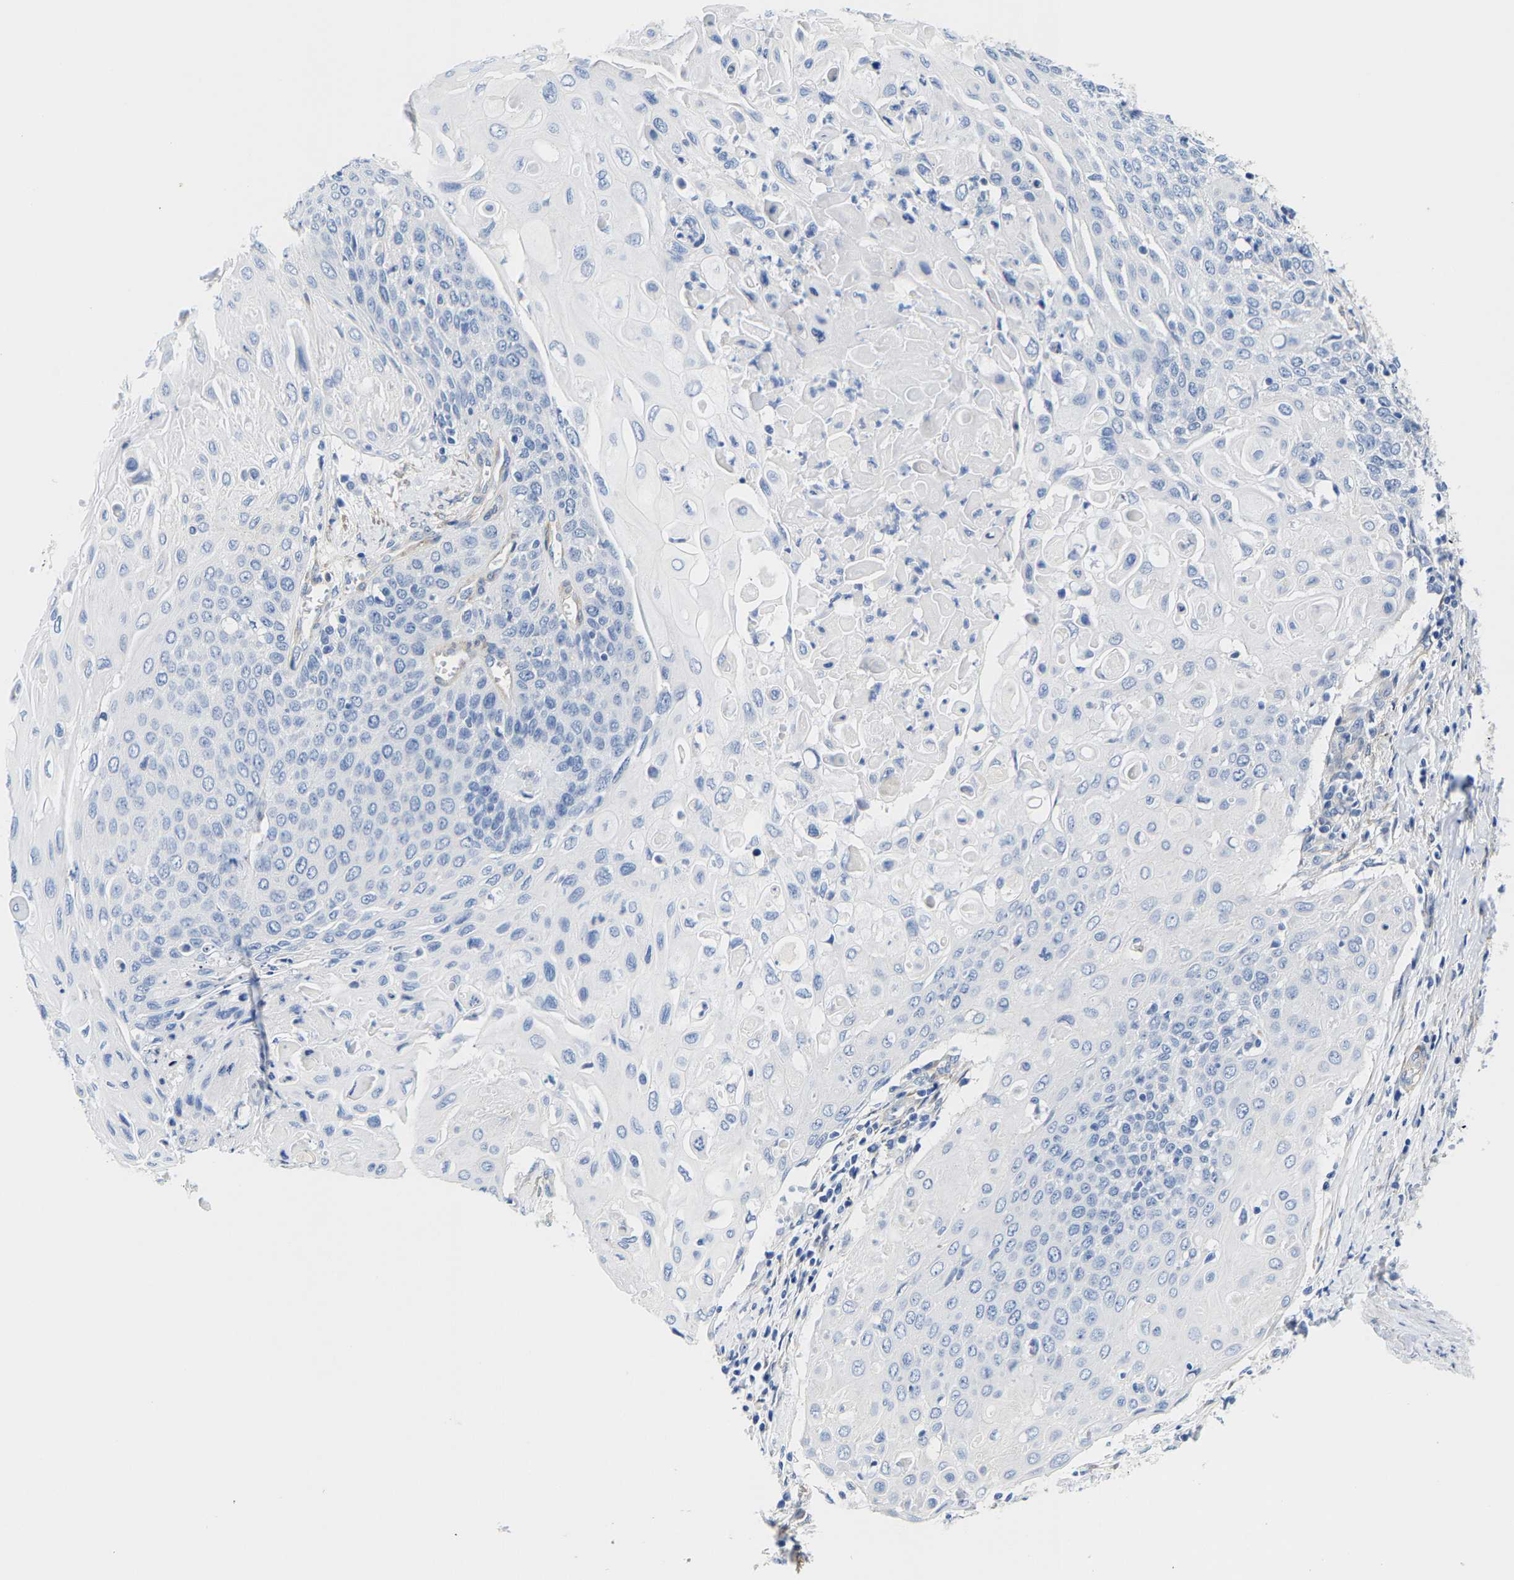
{"staining": {"intensity": "negative", "quantity": "none", "location": "none"}, "tissue": "cervical cancer", "cell_type": "Tumor cells", "image_type": "cancer", "snomed": [{"axis": "morphology", "description": "Squamous cell carcinoma, NOS"}, {"axis": "topography", "description": "Cervix"}], "caption": "Micrograph shows no significant protein staining in tumor cells of squamous cell carcinoma (cervical).", "gene": "DSCAM", "patient": {"sex": "female", "age": 39}}